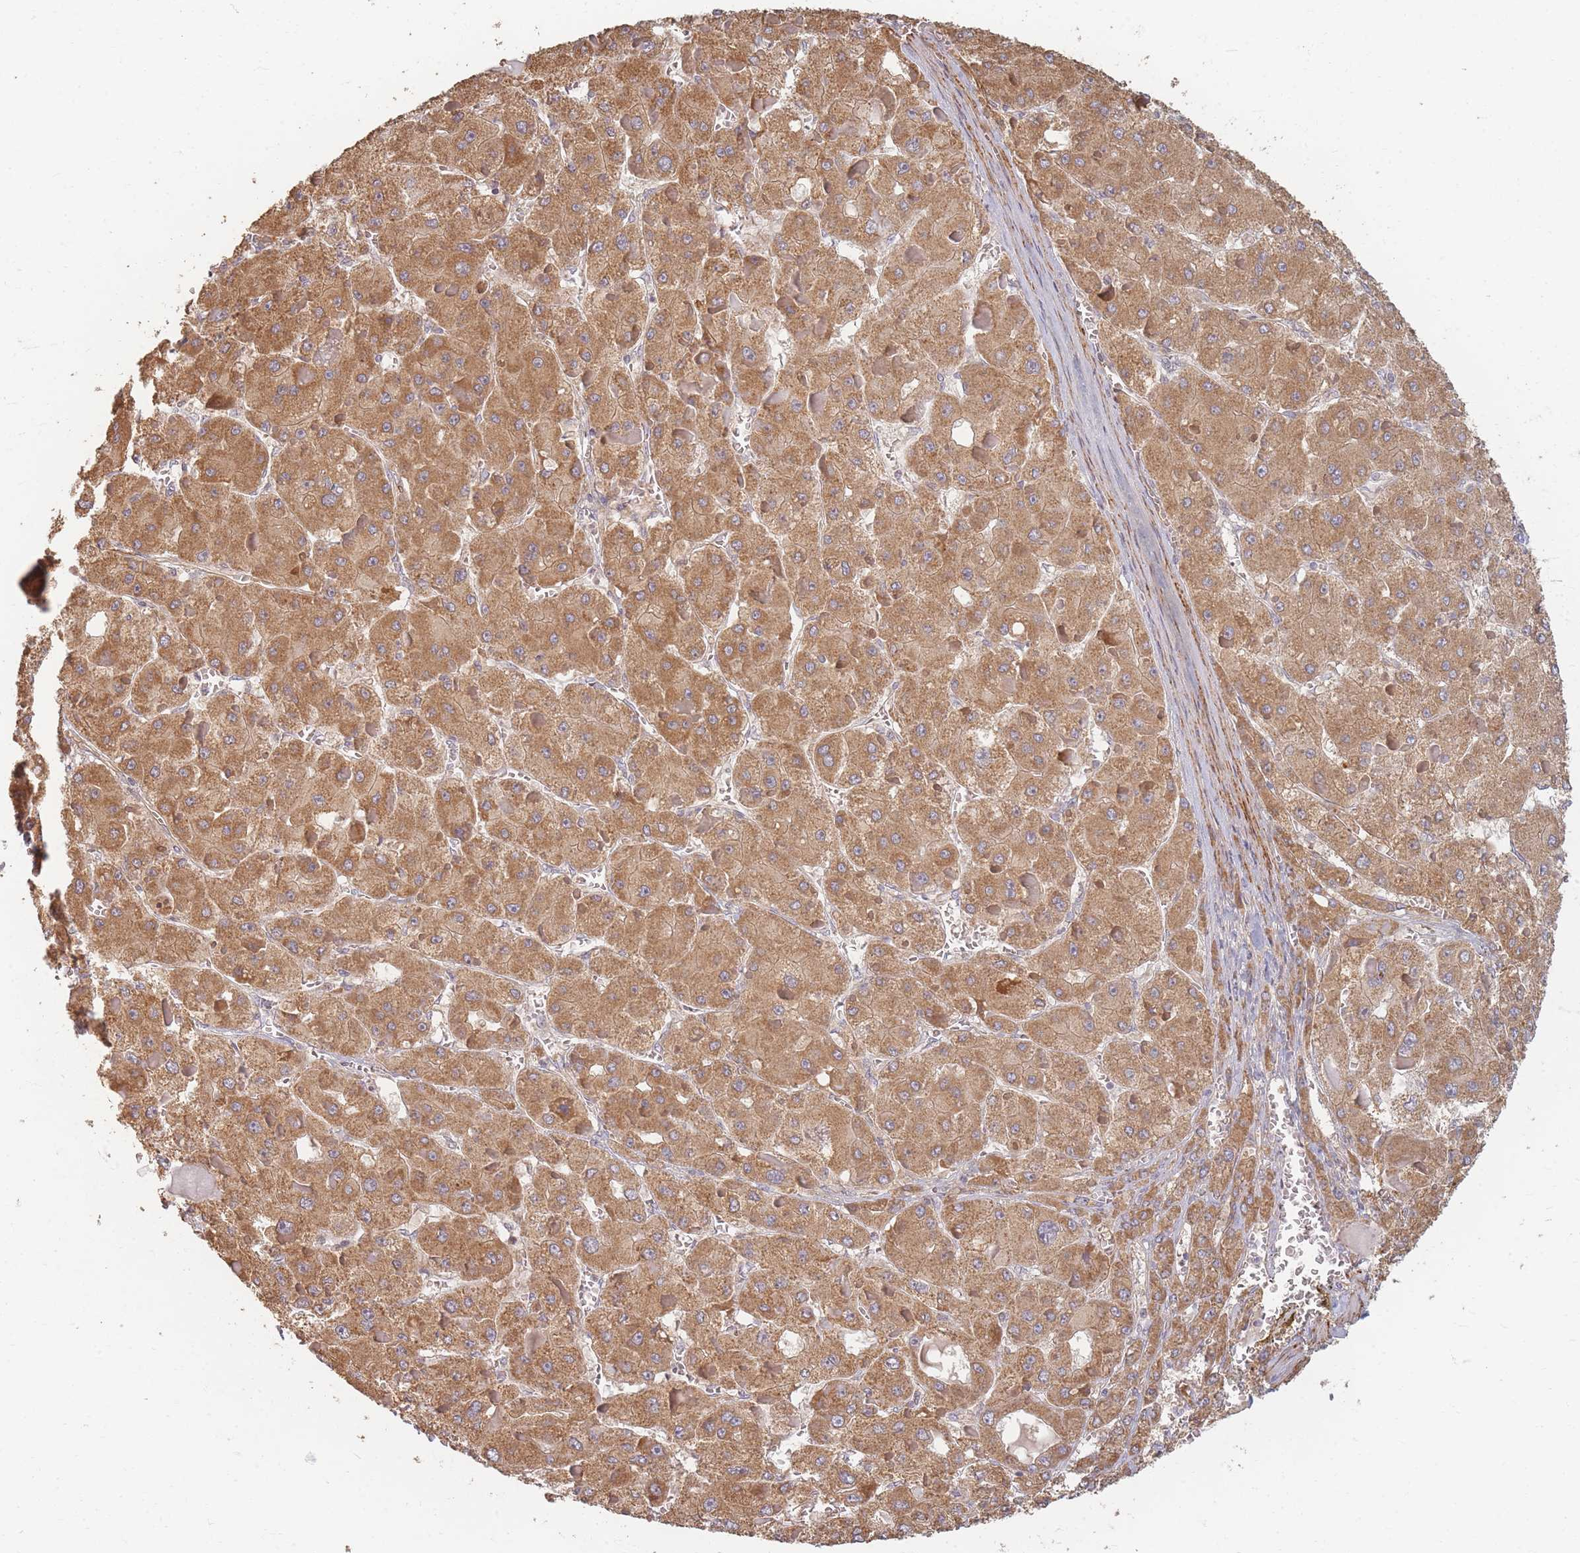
{"staining": {"intensity": "moderate", "quantity": ">75%", "location": "cytoplasmic/membranous"}, "tissue": "liver cancer", "cell_type": "Tumor cells", "image_type": "cancer", "snomed": [{"axis": "morphology", "description": "Carcinoma, Hepatocellular, NOS"}, {"axis": "topography", "description": "Liver"}], "caption": "Approximately >75% of tumor cells in human hepatocellular carcinoma (liver) reveal moderate cytoplasmic/membranous protein expression as visualized by brown immunohistochemical staining.", "gene": "MRPS6", "patient": {"sex": "female", "age": 73}}